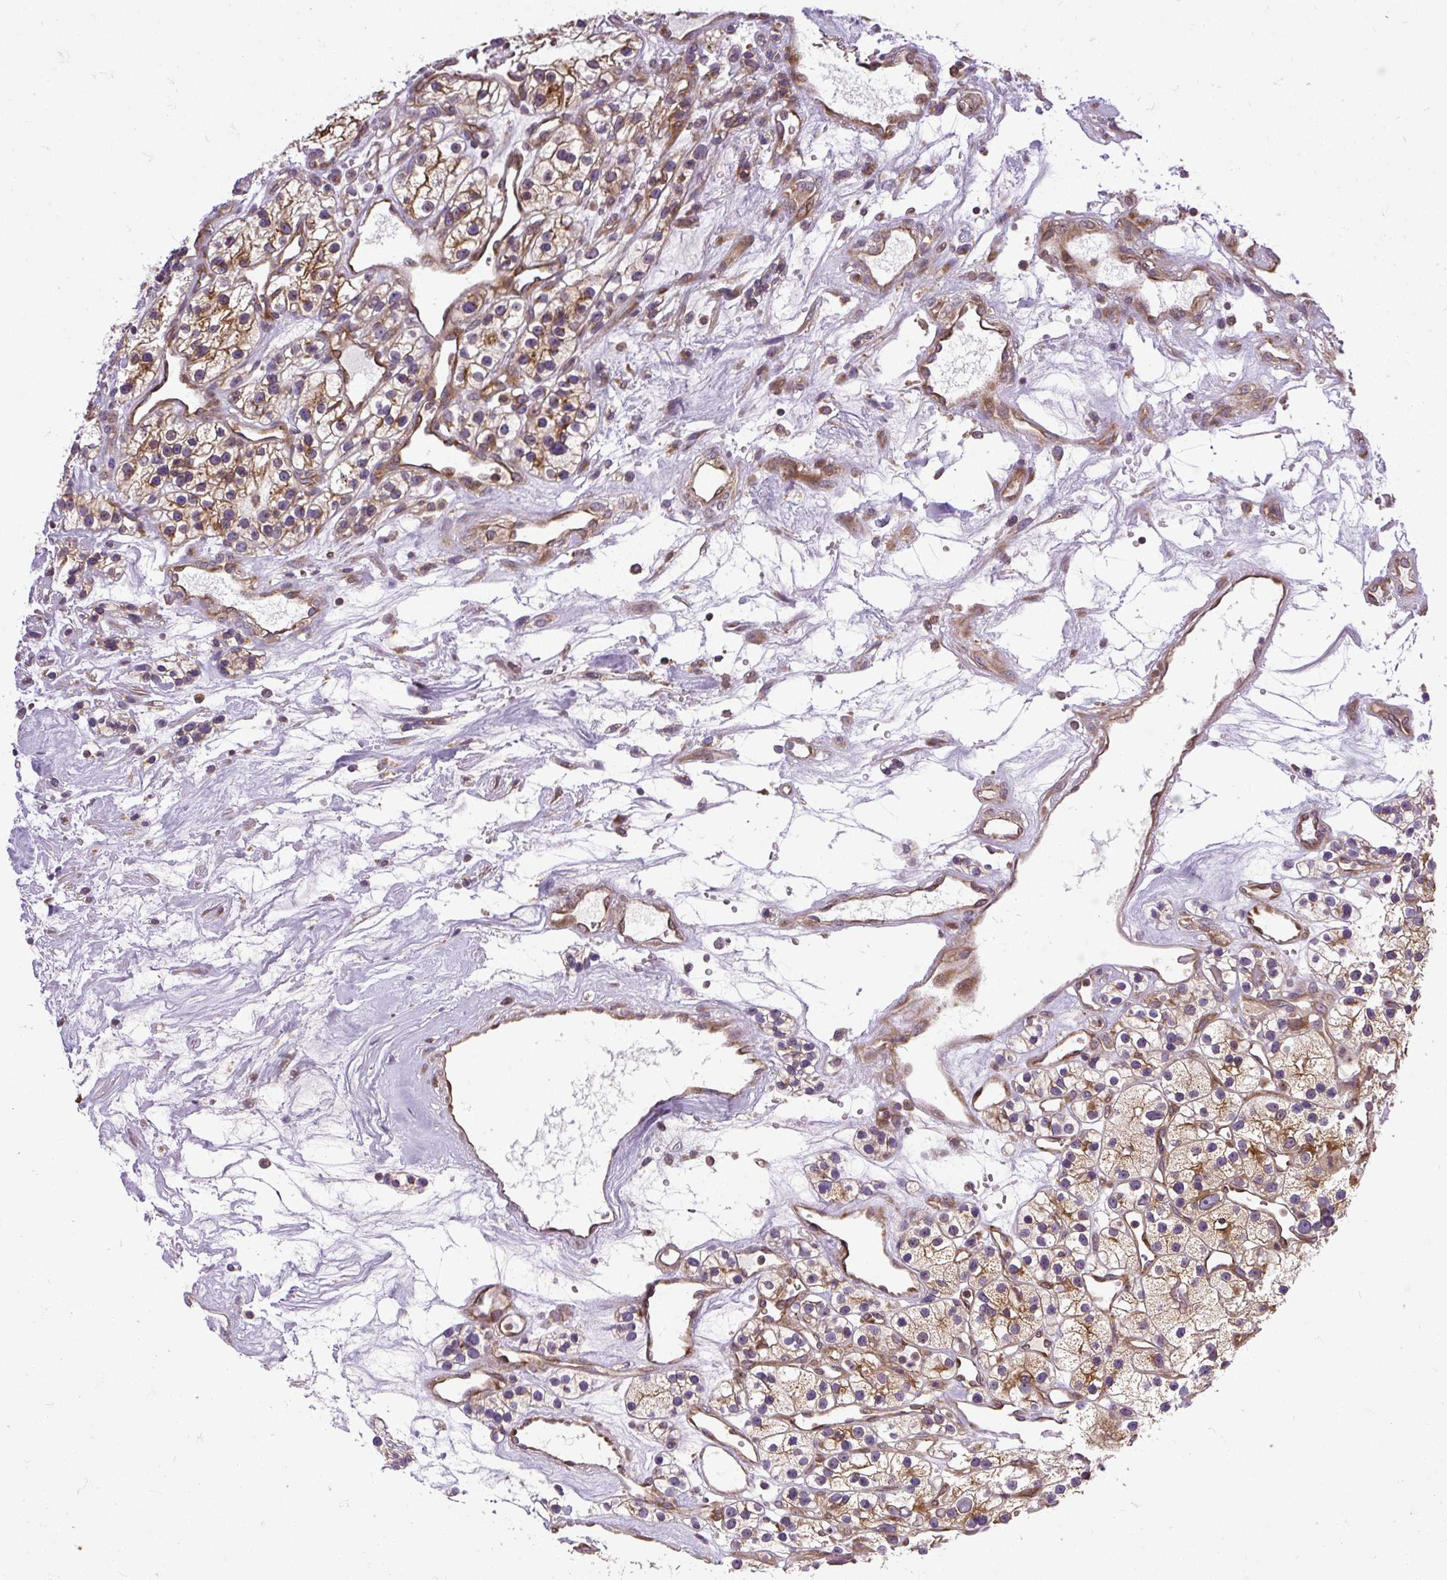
{"staining": {"intensity": "moderate", "quantity": "<25%", "location": "cytoplasmic/membranous"}, "tissue": "renal cancer", "cell_type": "Tumor cells", "image_type": "cancer", "snomed": [{"axis": "morphology", "description": "Adenocarcinoma, NOS"}, {"axis": "topography", "description": "Kidney"}], "caption": "There is low levels of moderate cytoplasmic/membranous expression in tumor cells of renal cancer (adenocarcinoma), as demonstrated by immunohistochemical staining (brown color).", "gene": "TRIM17", "patient": {"sex": "female", "age": 57}}